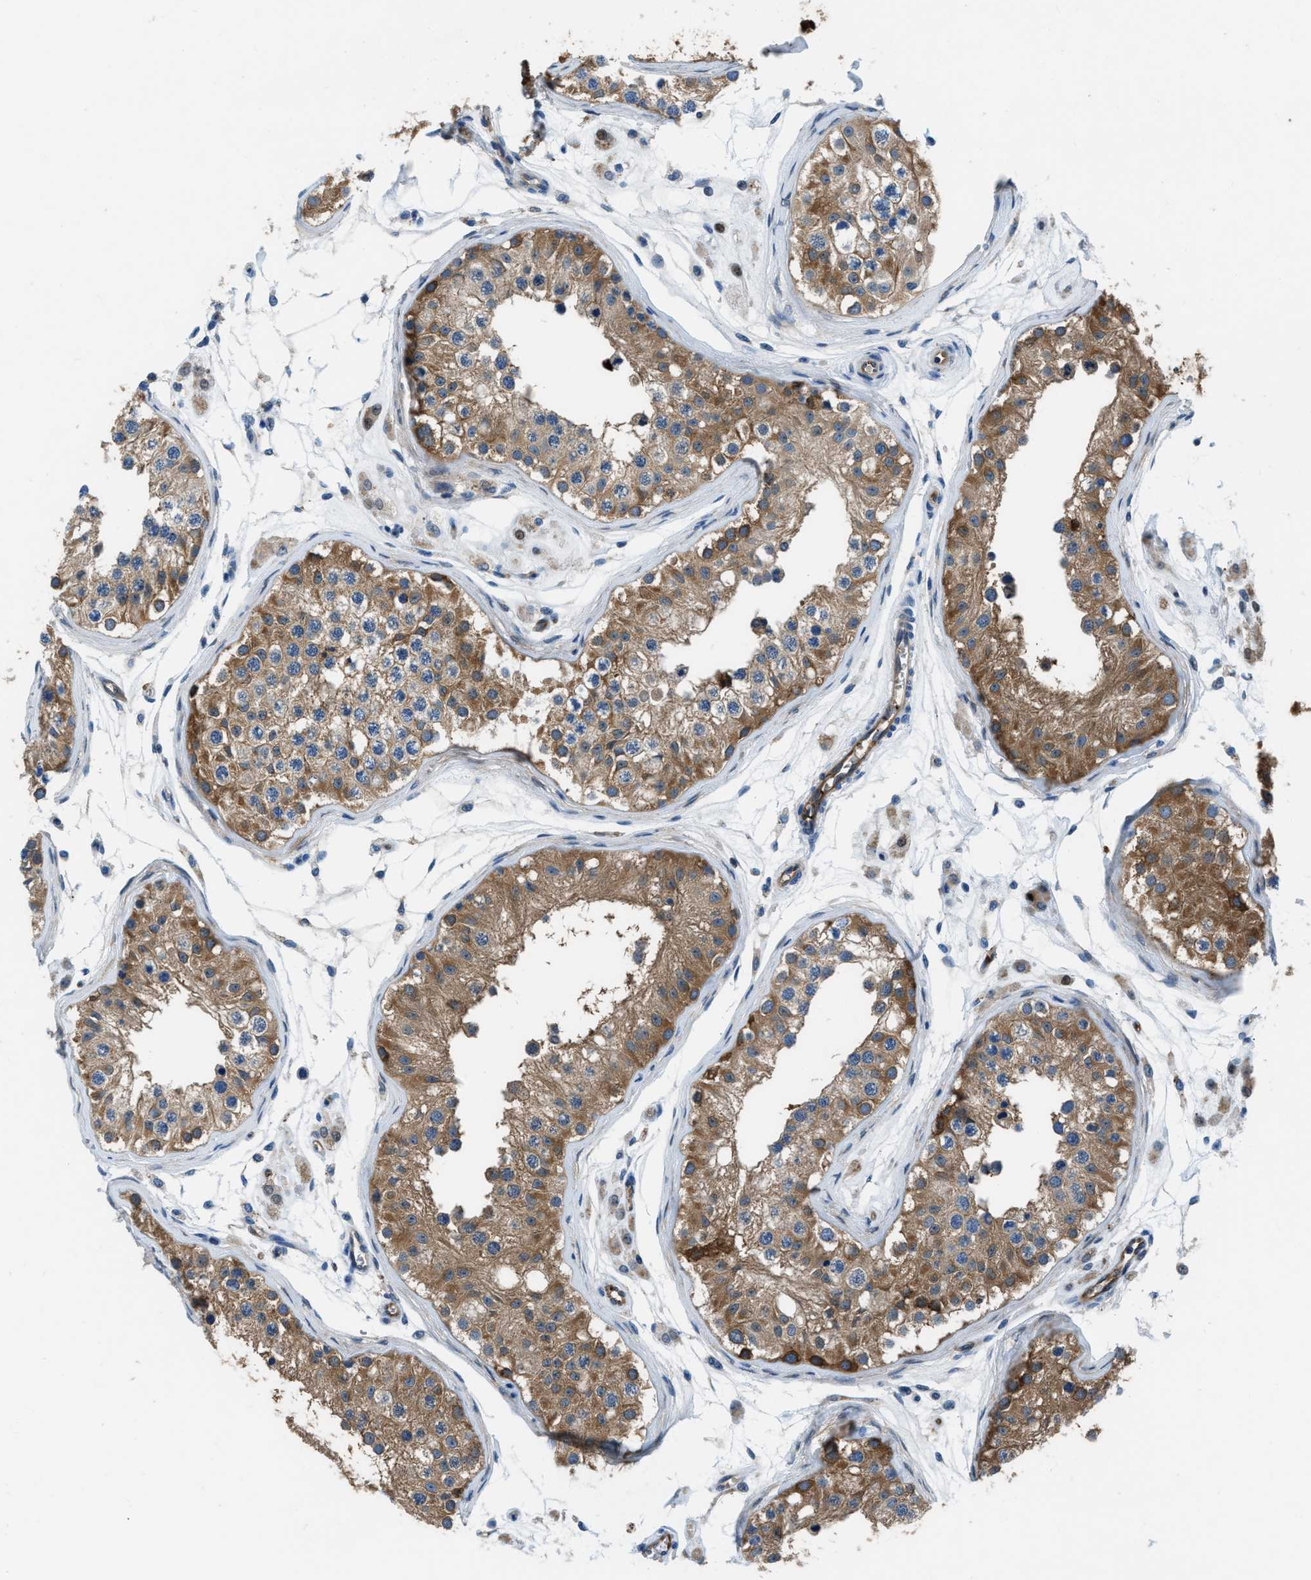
{"staining": {"intensity": "strong", "quantity": ">75%", "location": "cytoplasmic/membranous"}, "tissue": "testis", "cell_type": "Cells in seminiferous ducts", "image_type": "normal", "snomed": [{"axis": "morphology", "description": "Normal tissue, NOS"}, {"axis": "morphology", "description": "Adenocarcinoma, metastatic, NOS"}, {"axis": "topography", "description": "Testis"}], "caption": "Immunohistochemistry histopathology image of unremarkable human testis stained for a protein (brown), which shows high levels of strong cytoplasmic/membranous expression in about >75% of cells in seminiferous ducts.", "gene": "PFKP", "patient": {"sex": "male", "age": 26}}